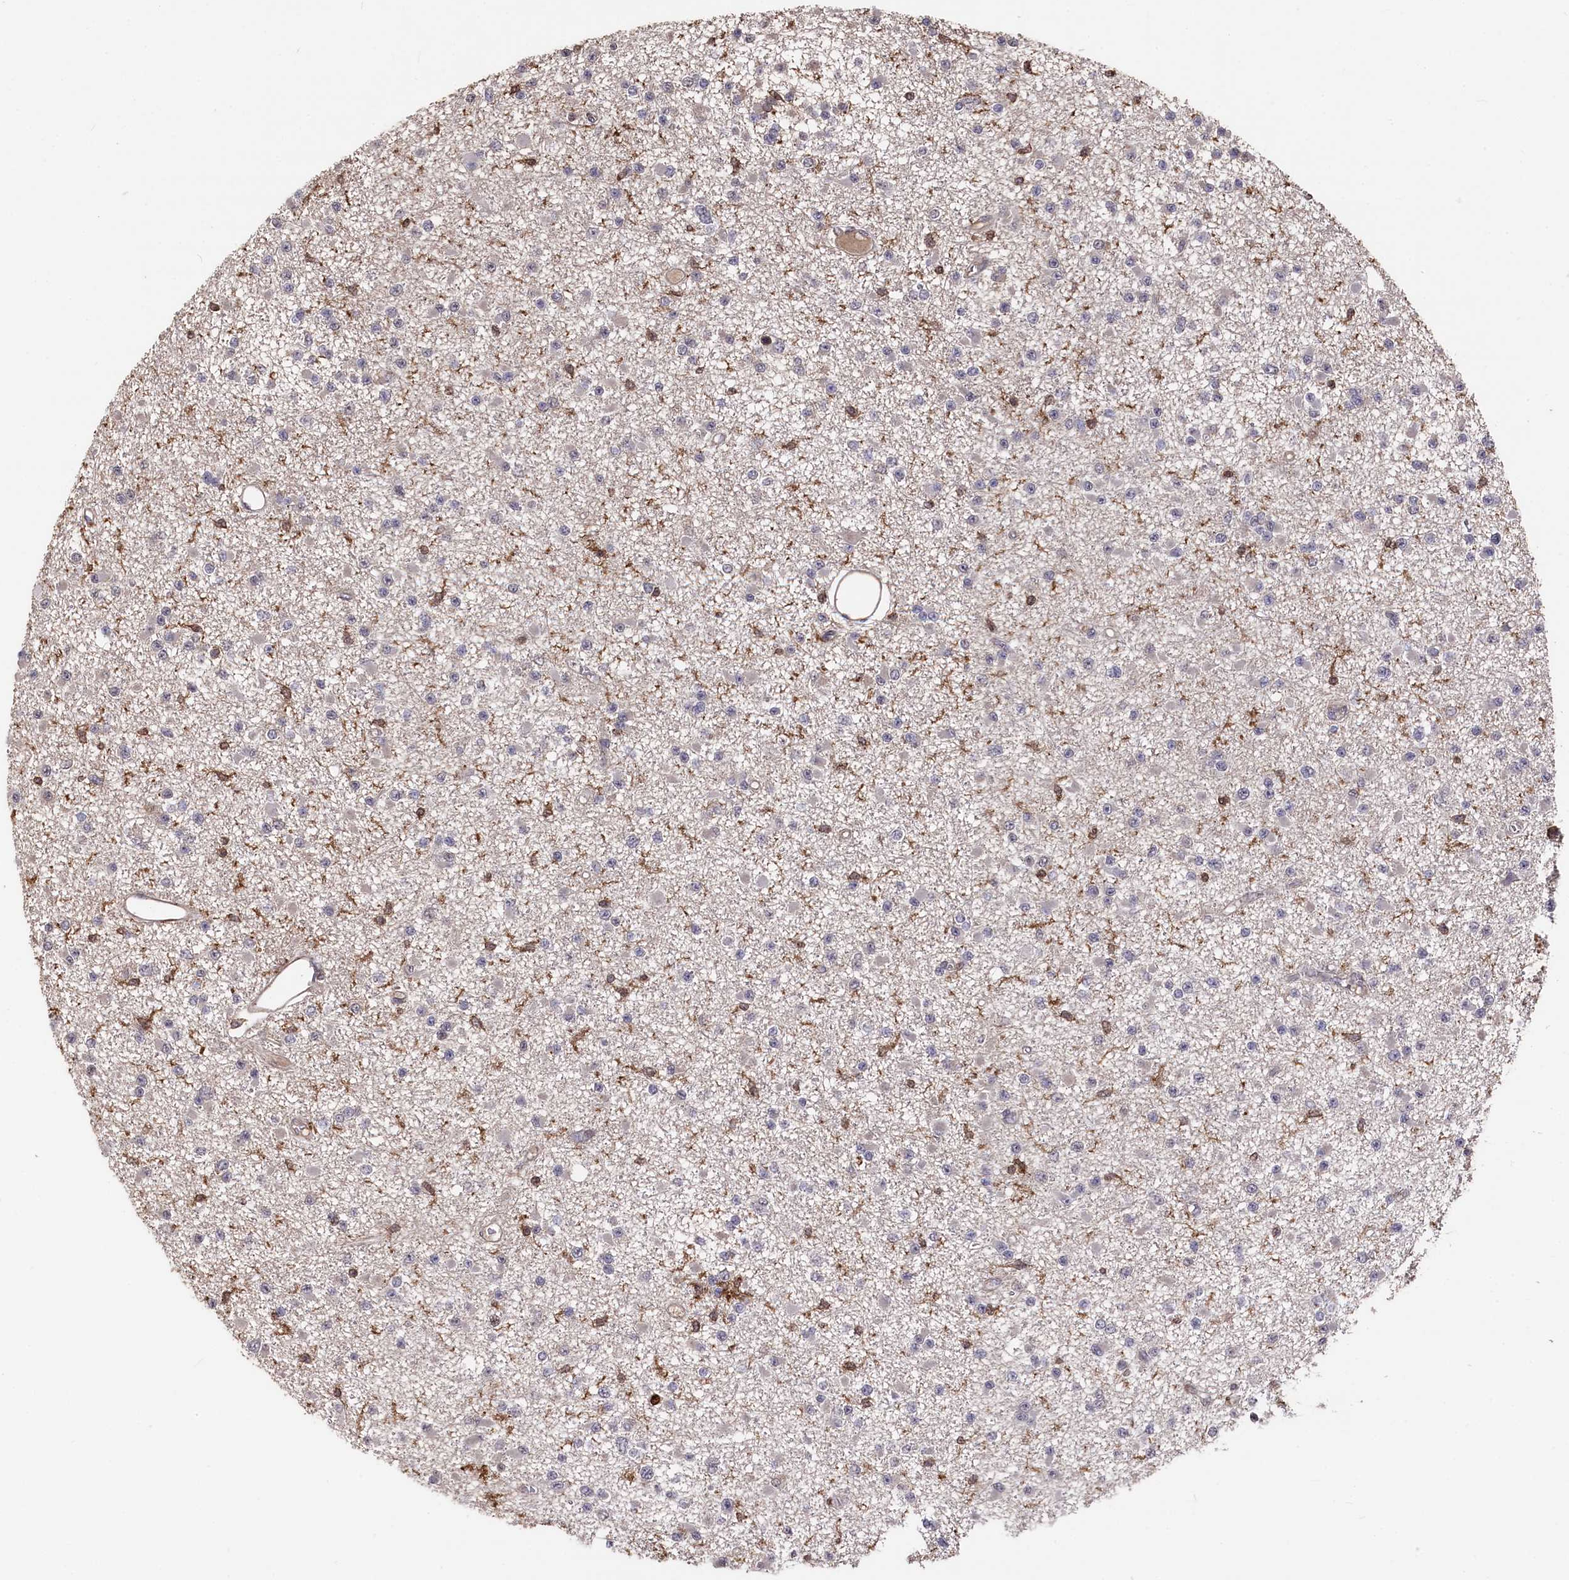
{"staining": {"intensity": "negative", "quantity": "none", "location": "none"}, "tissue": "glioma", "cell_type": "Tumor cells", "image_type": "cancer", "snomed": [{"axis": "morphology", "description": "Glioma, malignant, Low grade"}, {"axis": "topography", "description": "Brain"}], "caption": "IHC photomicrograph of human glioma stained for a protein (brown), which shows no expression in tumor cells.", "gene": "PLEKHO2", "patient": {"sex": "female", "age": 22}}